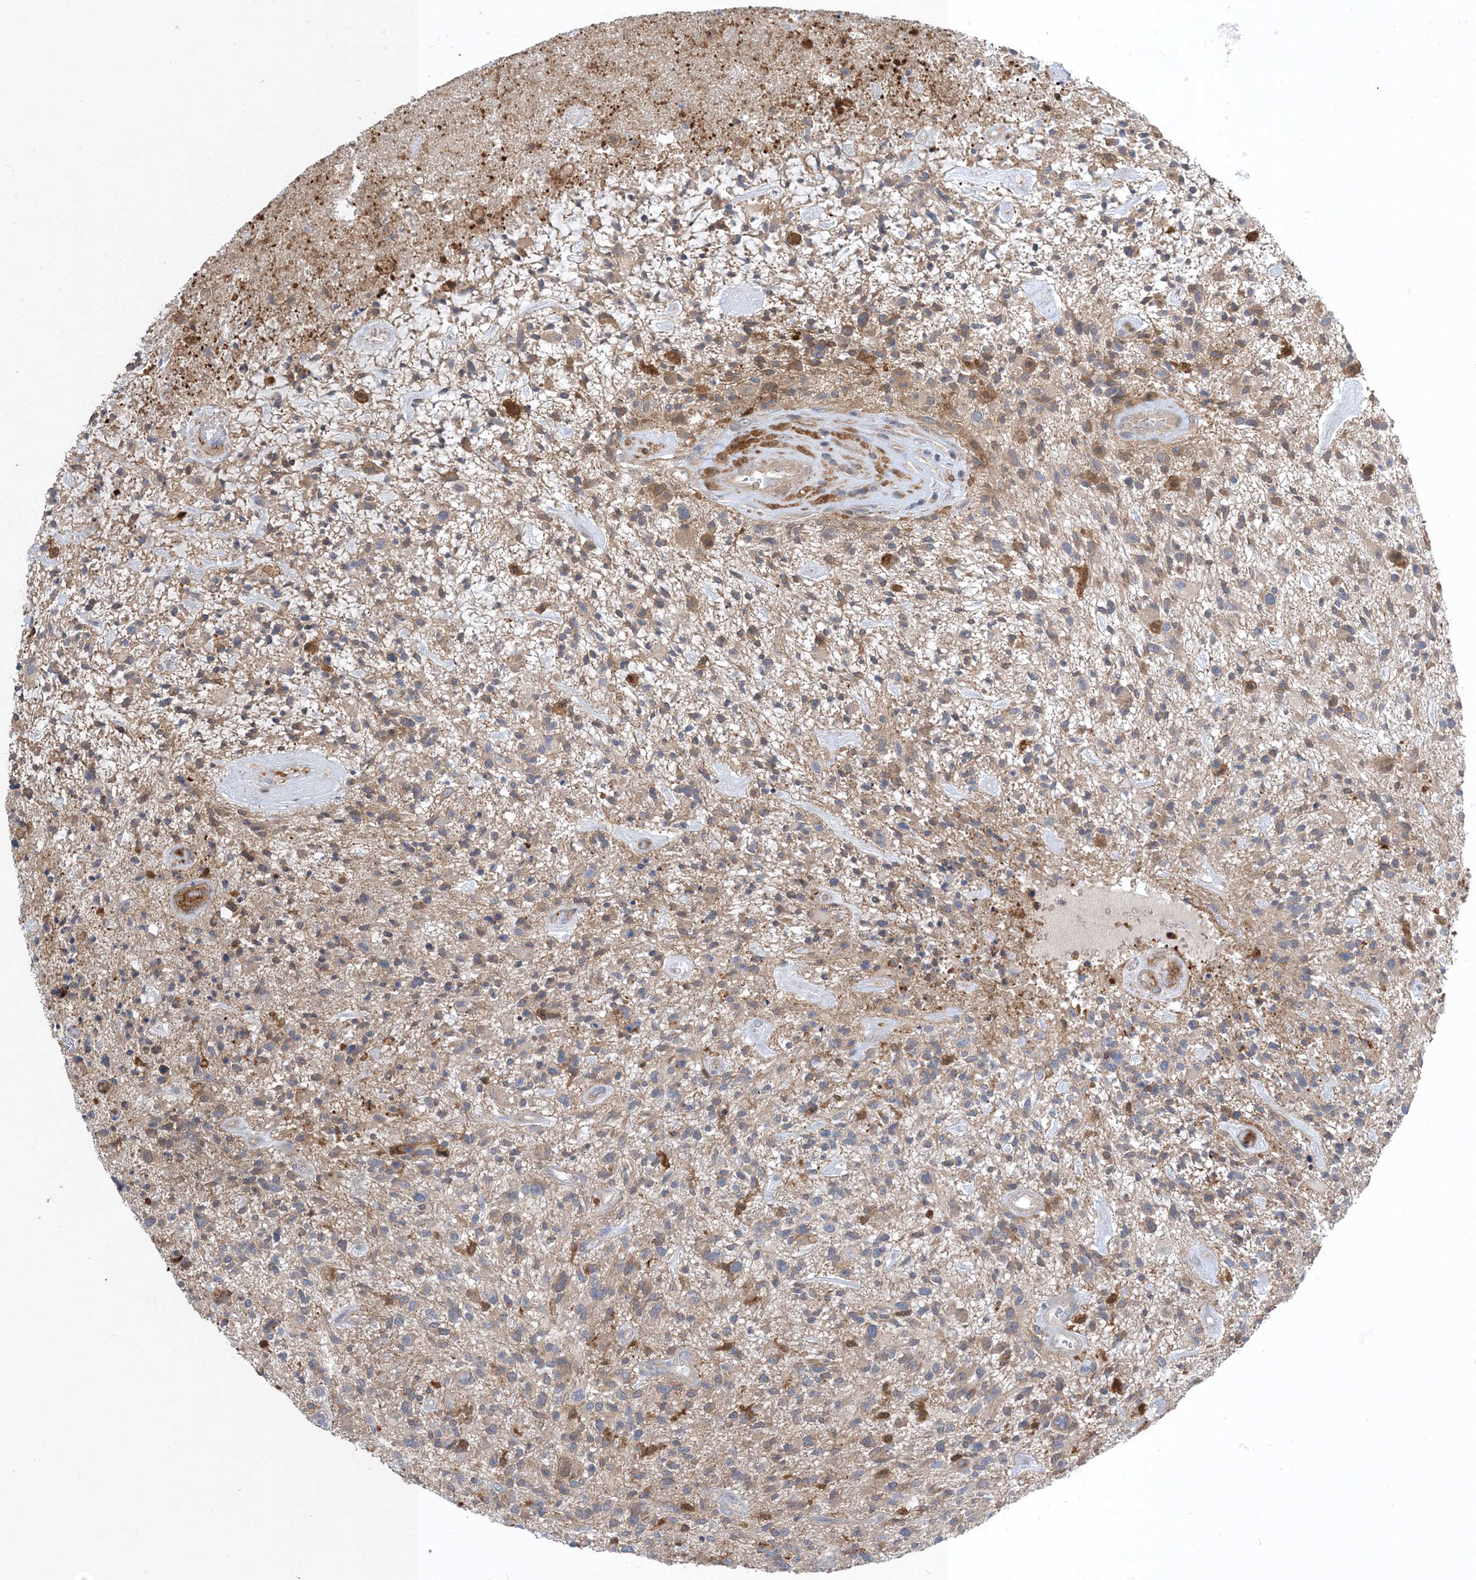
{"staining": {"intensity": "weak", "quantity": "25%-75%", "location": "cytoplasmic/membranous"}, "tissue": "glioma", "cell_type": "Tumor cells", "image_type": "cancer", "snomed": [{"axis": "morphology", "description": "Glioma, malignant, High grade"}, {"axis": "topography", "description": "Brain"}], "caption": "A micrograph showing weak cytoplasmic/membranous staining in approximately 25%-75% of tumor cells in glioma, as visualized by brown immunohistochemical staining.", "gene": "NAGK", "patient": {"sex": "male", "age": 47}}